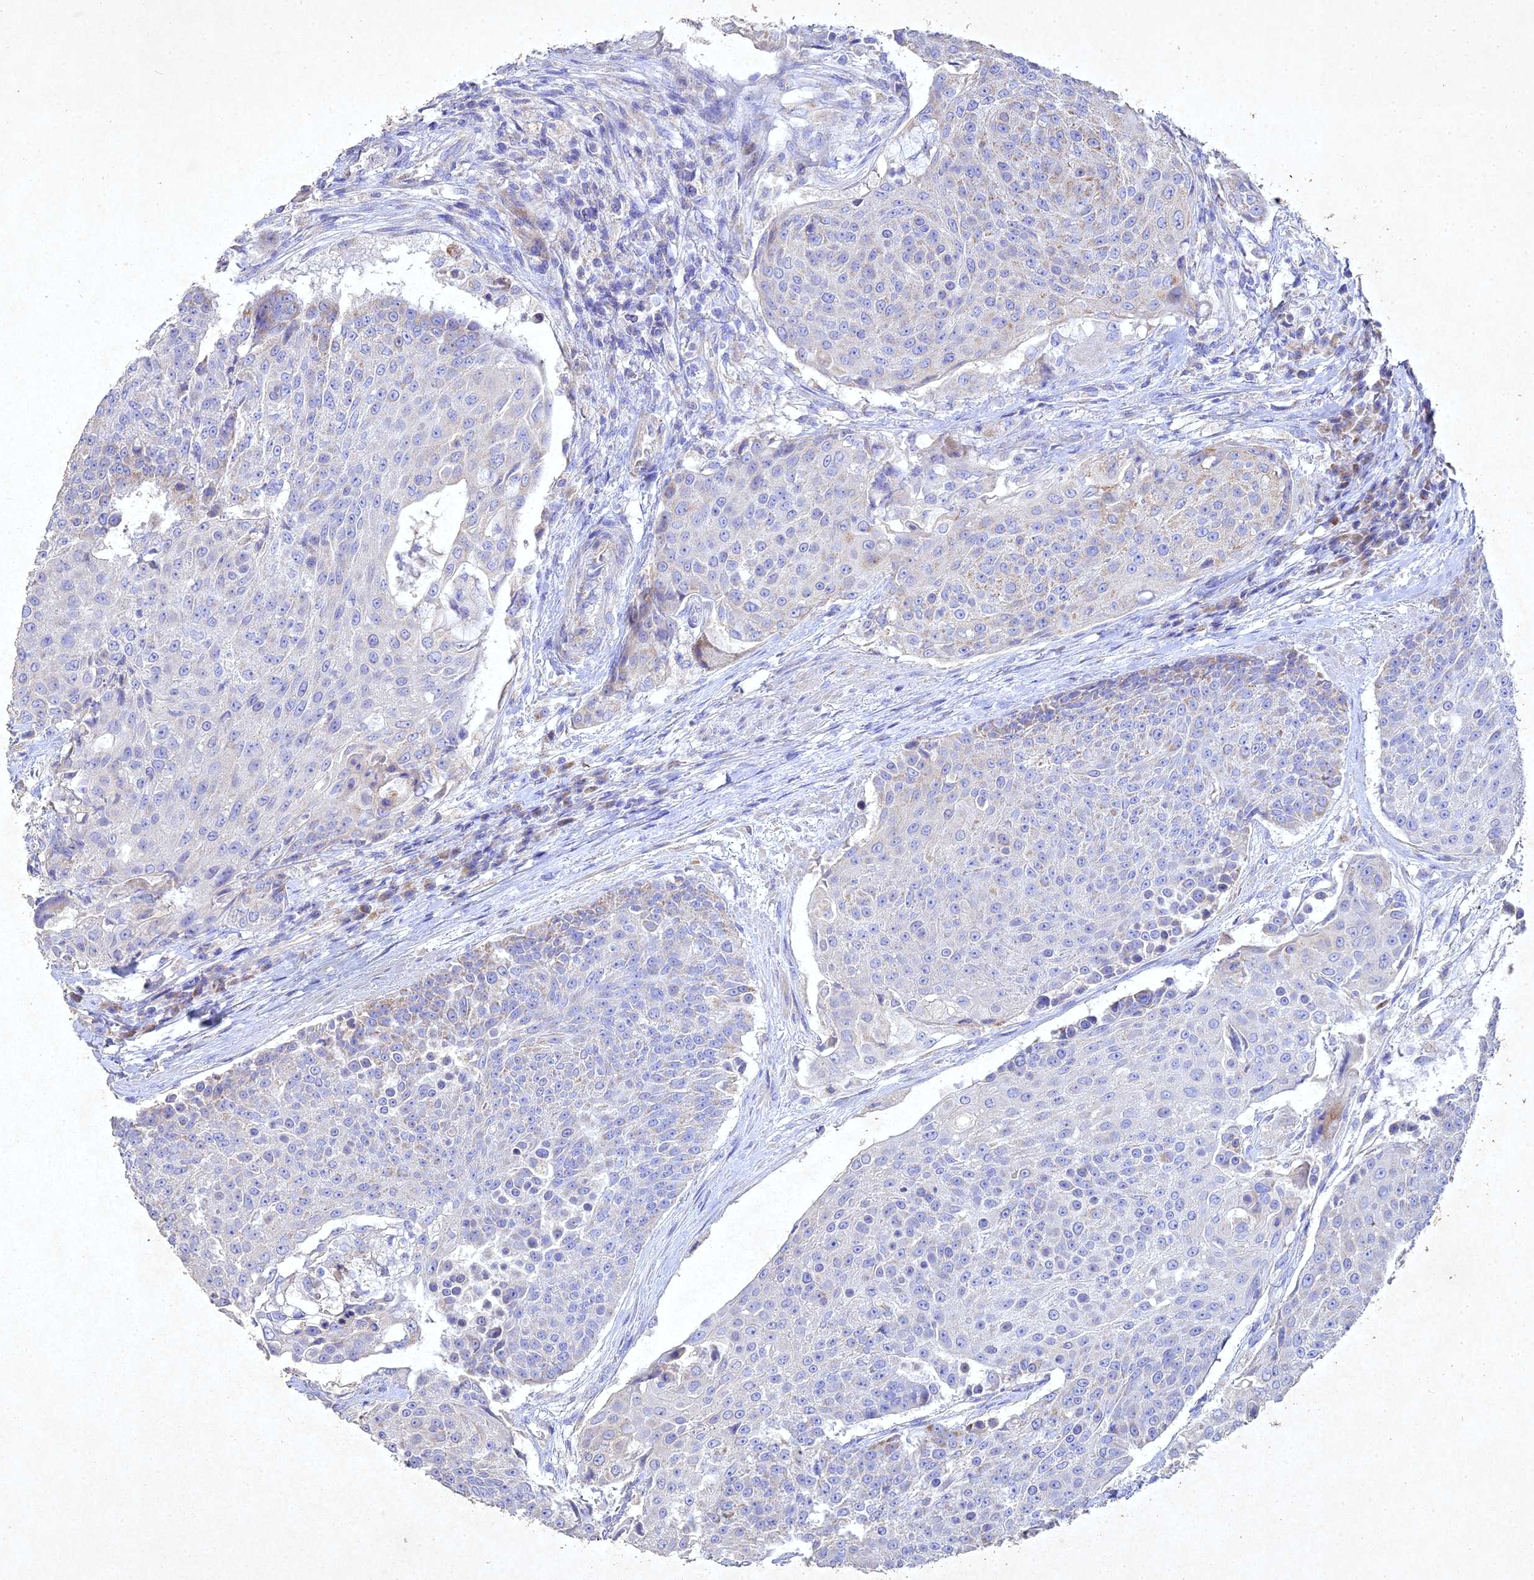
{"staining": {"intensity": "weak", "quantity": "<25%", "location": "cytoplasmic/membranous"}, "tissue": "urothelial cancer", "cell_type": "Tumor cells", "image_type": "cancer", "snomed": [{"axis": "morphology", "description": "Urothelial carcinoma, High grade"}, {"axis": "topography", "description": "Urinary bladder"}], "caption": "Immunohistochemistry of urothelial cancer reveals no staining in tumor cells. (DAB (3,3'-diaminobenzidine) immunohistochemistry (IHC), high magnification).", "gene": "NDUFV1", "patient": {"sex": "female", "age": 63}}